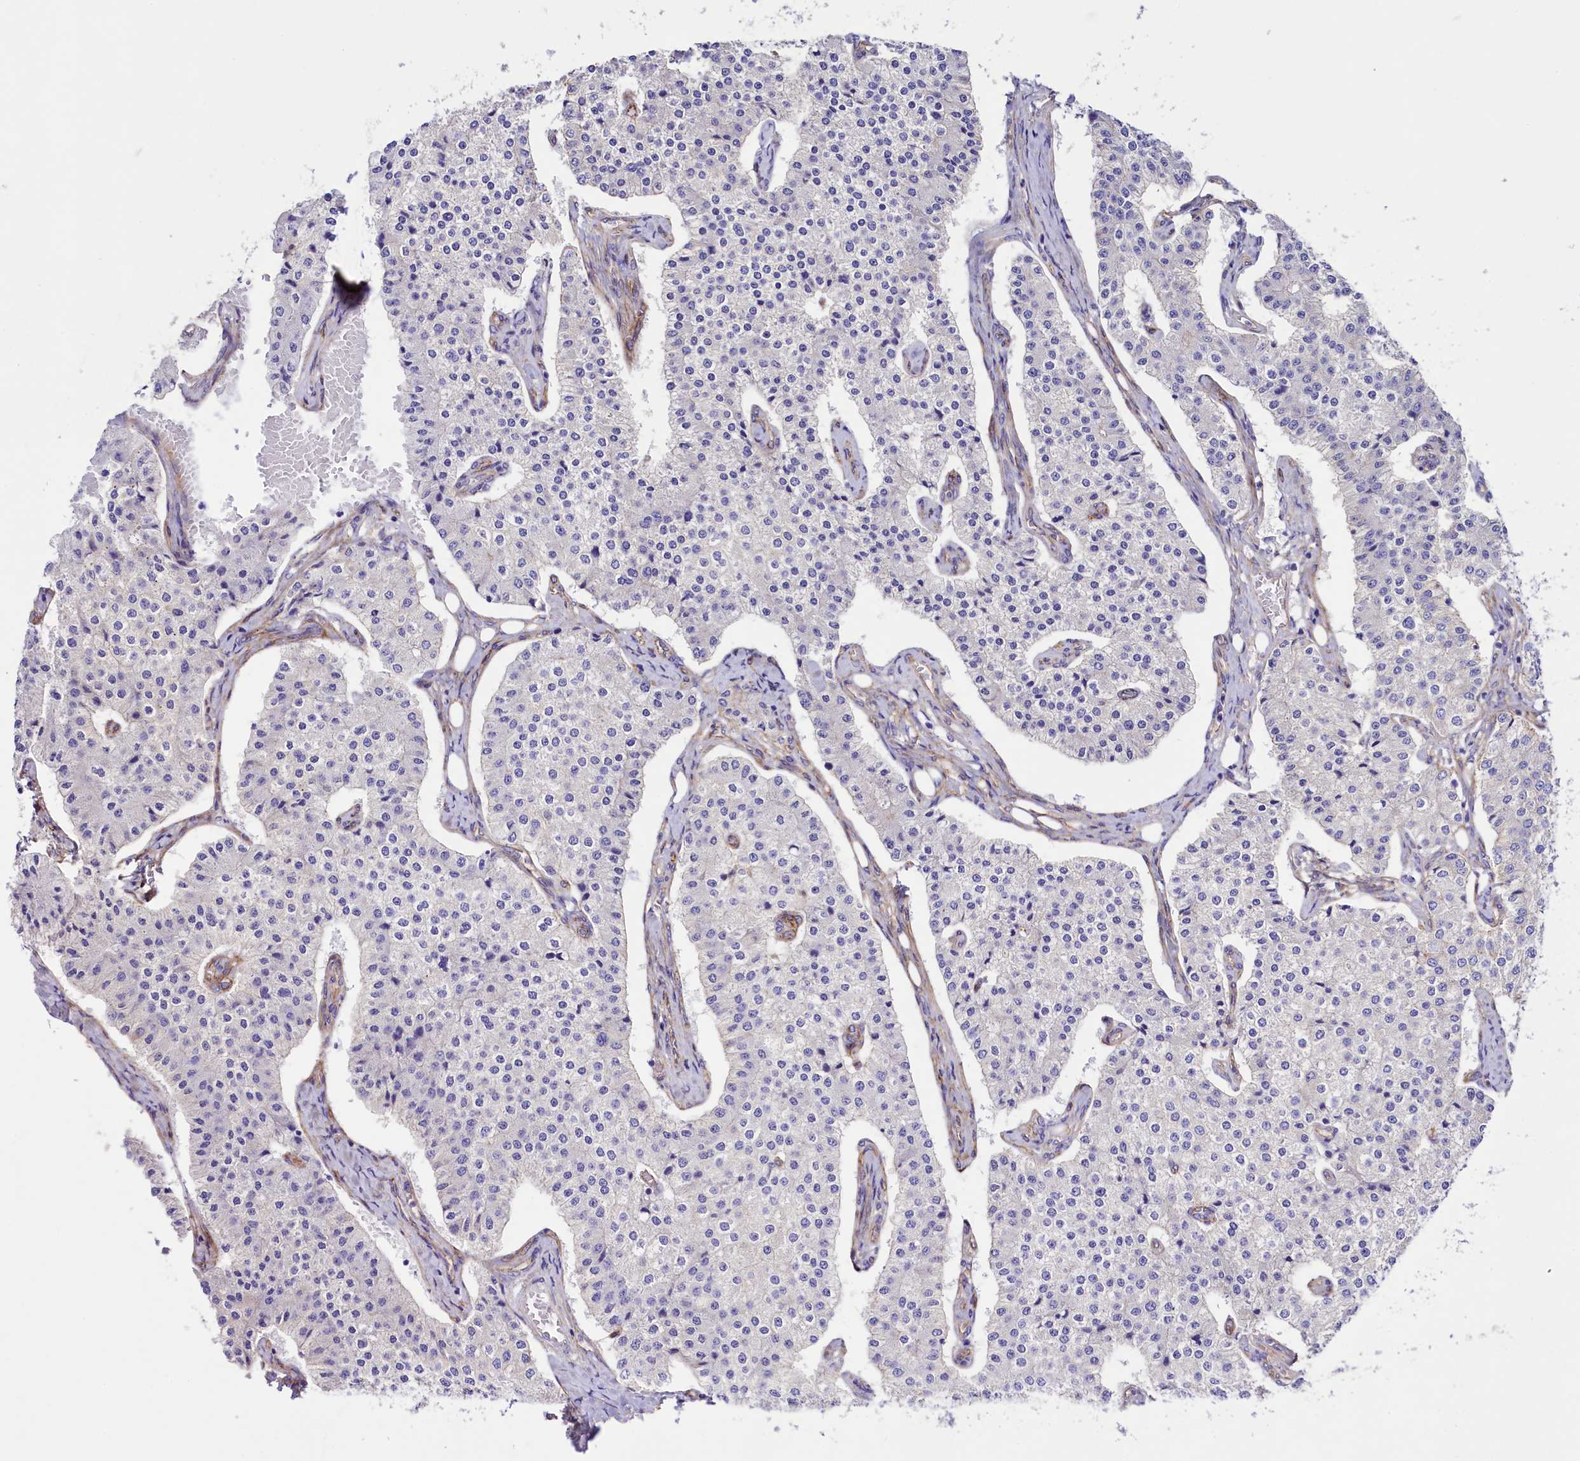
{"staining": {"intensity": "negative", "quantity": "none", "location": "none"}, "tissue": "carcinoid", "cell_type": "Tumor cells", "image_type": "cancer", "snomed": [{"axis": "morphology", "description": "Carcinoid, malignant, NOS"}, {"axis": "topography", "description": "Colon"}], "caption": "A photomicrograph of carcinoid (malignant) stained for a protein demonstrates no brown staining in tumor cells.", "gene": "SLF1", "patient": {"sex": "female", "age": 52}}